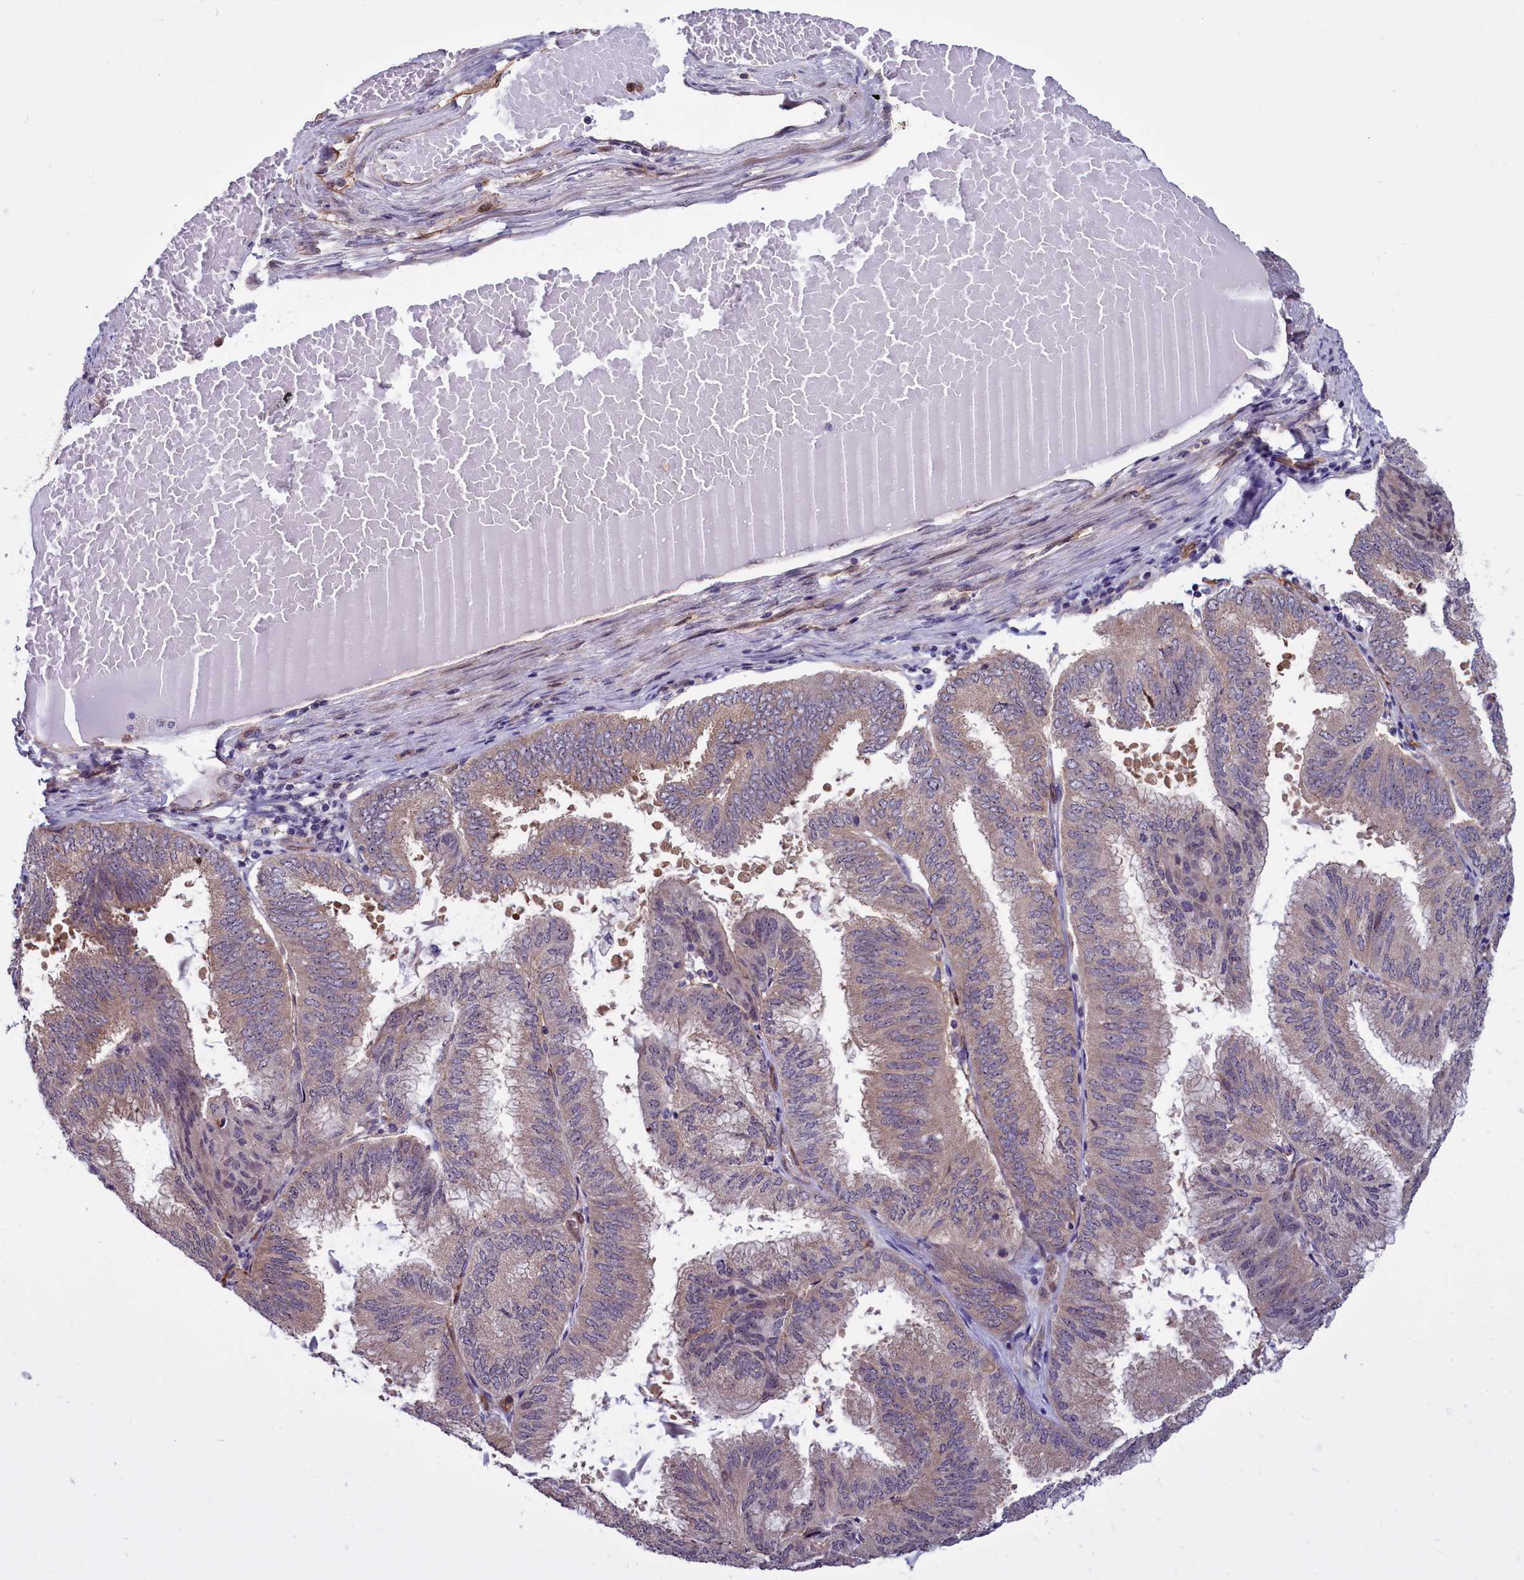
{"staining": {"intensity": "moderate", "quantity": "25%-75%", "location": "cytoplasmic/membranous"}, "tissue": "endometrial cancer", "cell_type": "Tumor cells", "image_type": "cancer", "snomed": [{"axis": "morphology", "description": "Adenocarcinoma, NOS"}, {"axis": "topography", "description": "Endometrium"}], "caption": "There is medium levels of moderate cytoplasmic/membranous staining in tumor cells of endometrial cancer (adenocarcinoma), as demonstrated by immunohistochemical staining (brown color).", "gene": "BCAR1", "patient": {"sex": "female", "age": 49}}